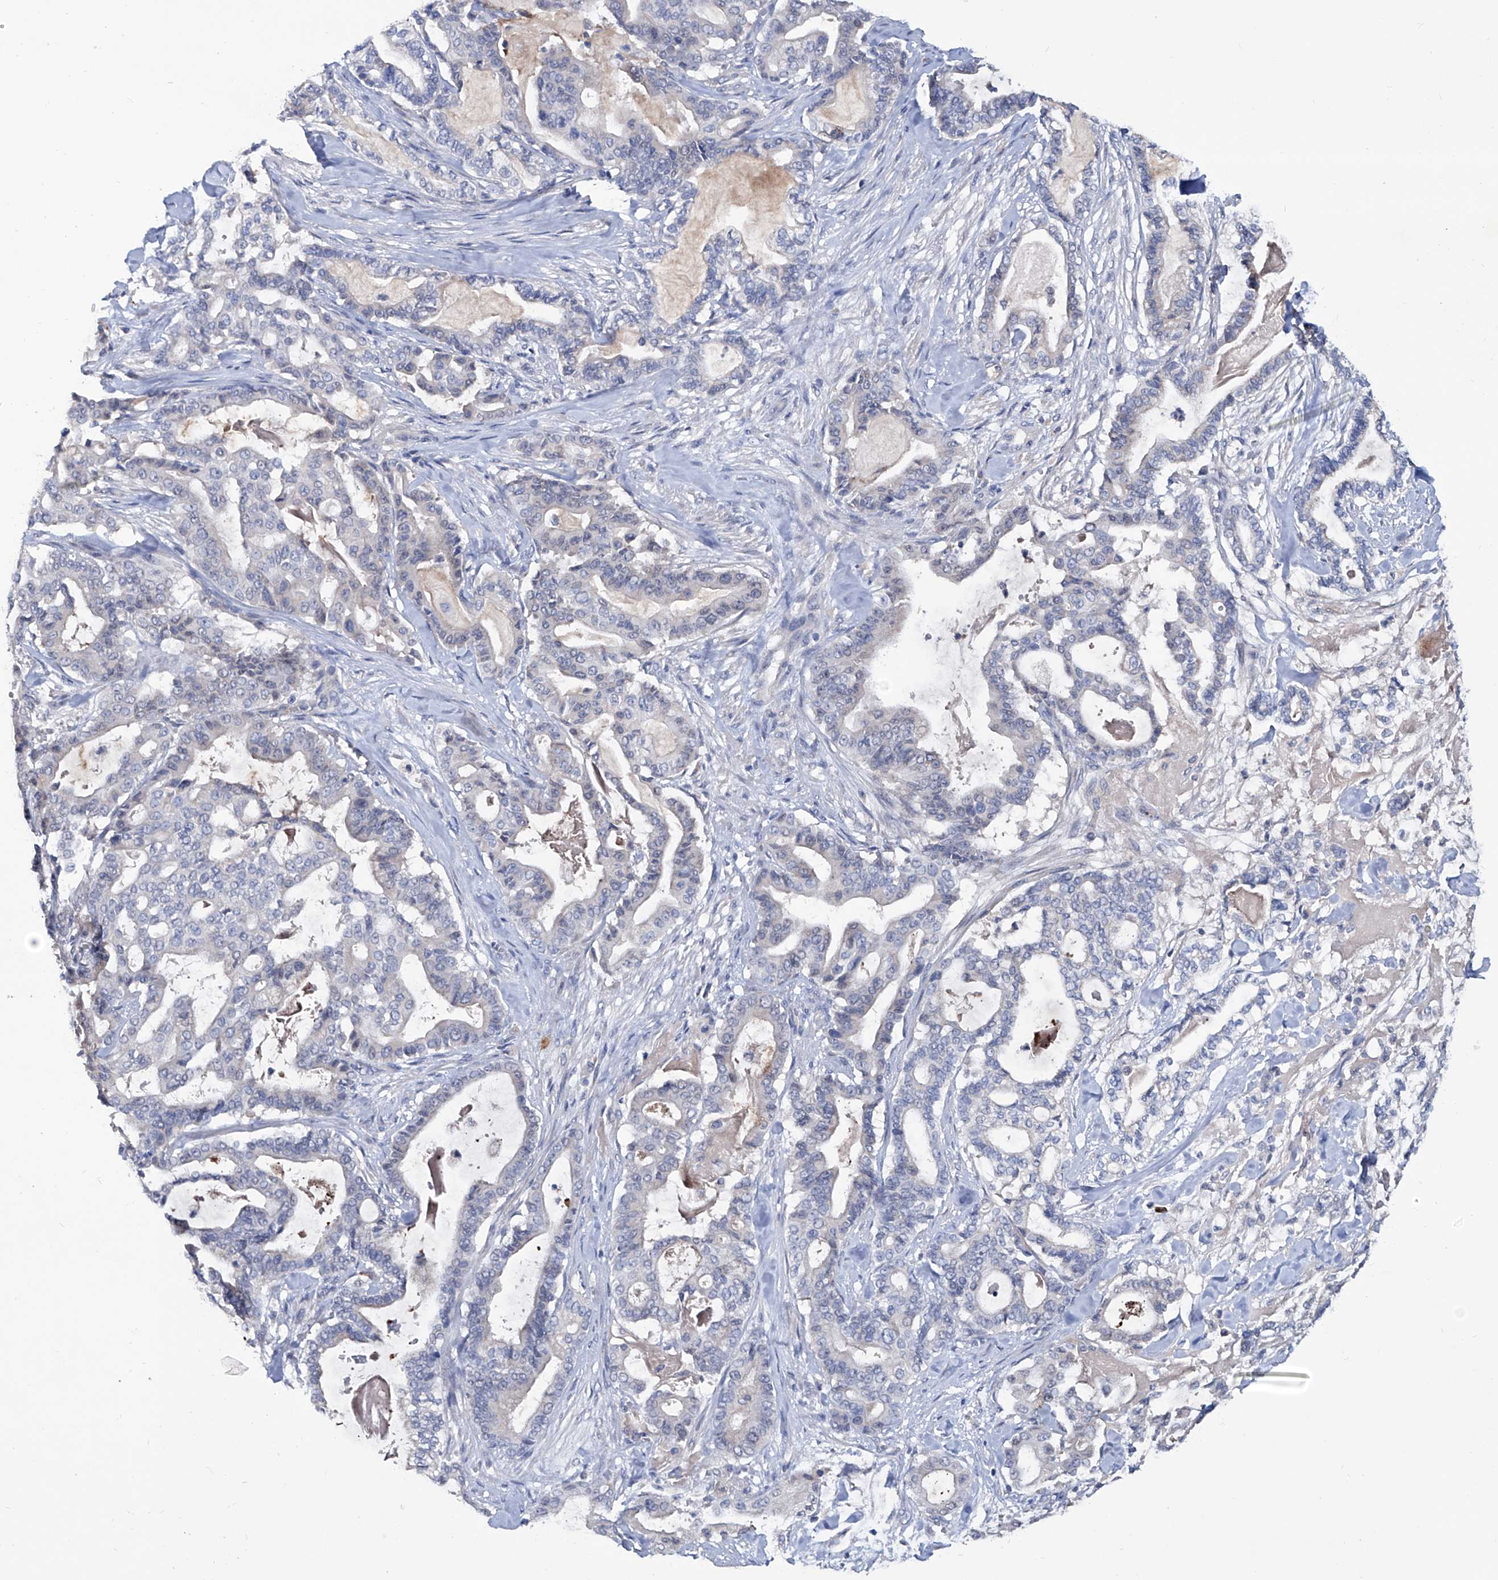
{"staining": {"intensity": "negative", "quantity": "none", "location": "none"}, "tissue": "pancreatic cancer", "cell_type": "Tumor cells", "image_type": "cancer", "snomed": [{"axis": "morphology", "description": "Adenocarcinoma, NOS"}, {"axis": "topography", "description": "Pancreas"}], "caption": "DAB immunohistochemical staining of pancreatic adenocarcinoma reveals no significant positivity in tumor cells. (DAB immunohistochemistry (IHC) visualized using brightfield microscopy, high magnification).", "gene": "KLHL17", "patient": {"sex": "male", "age": 63}}